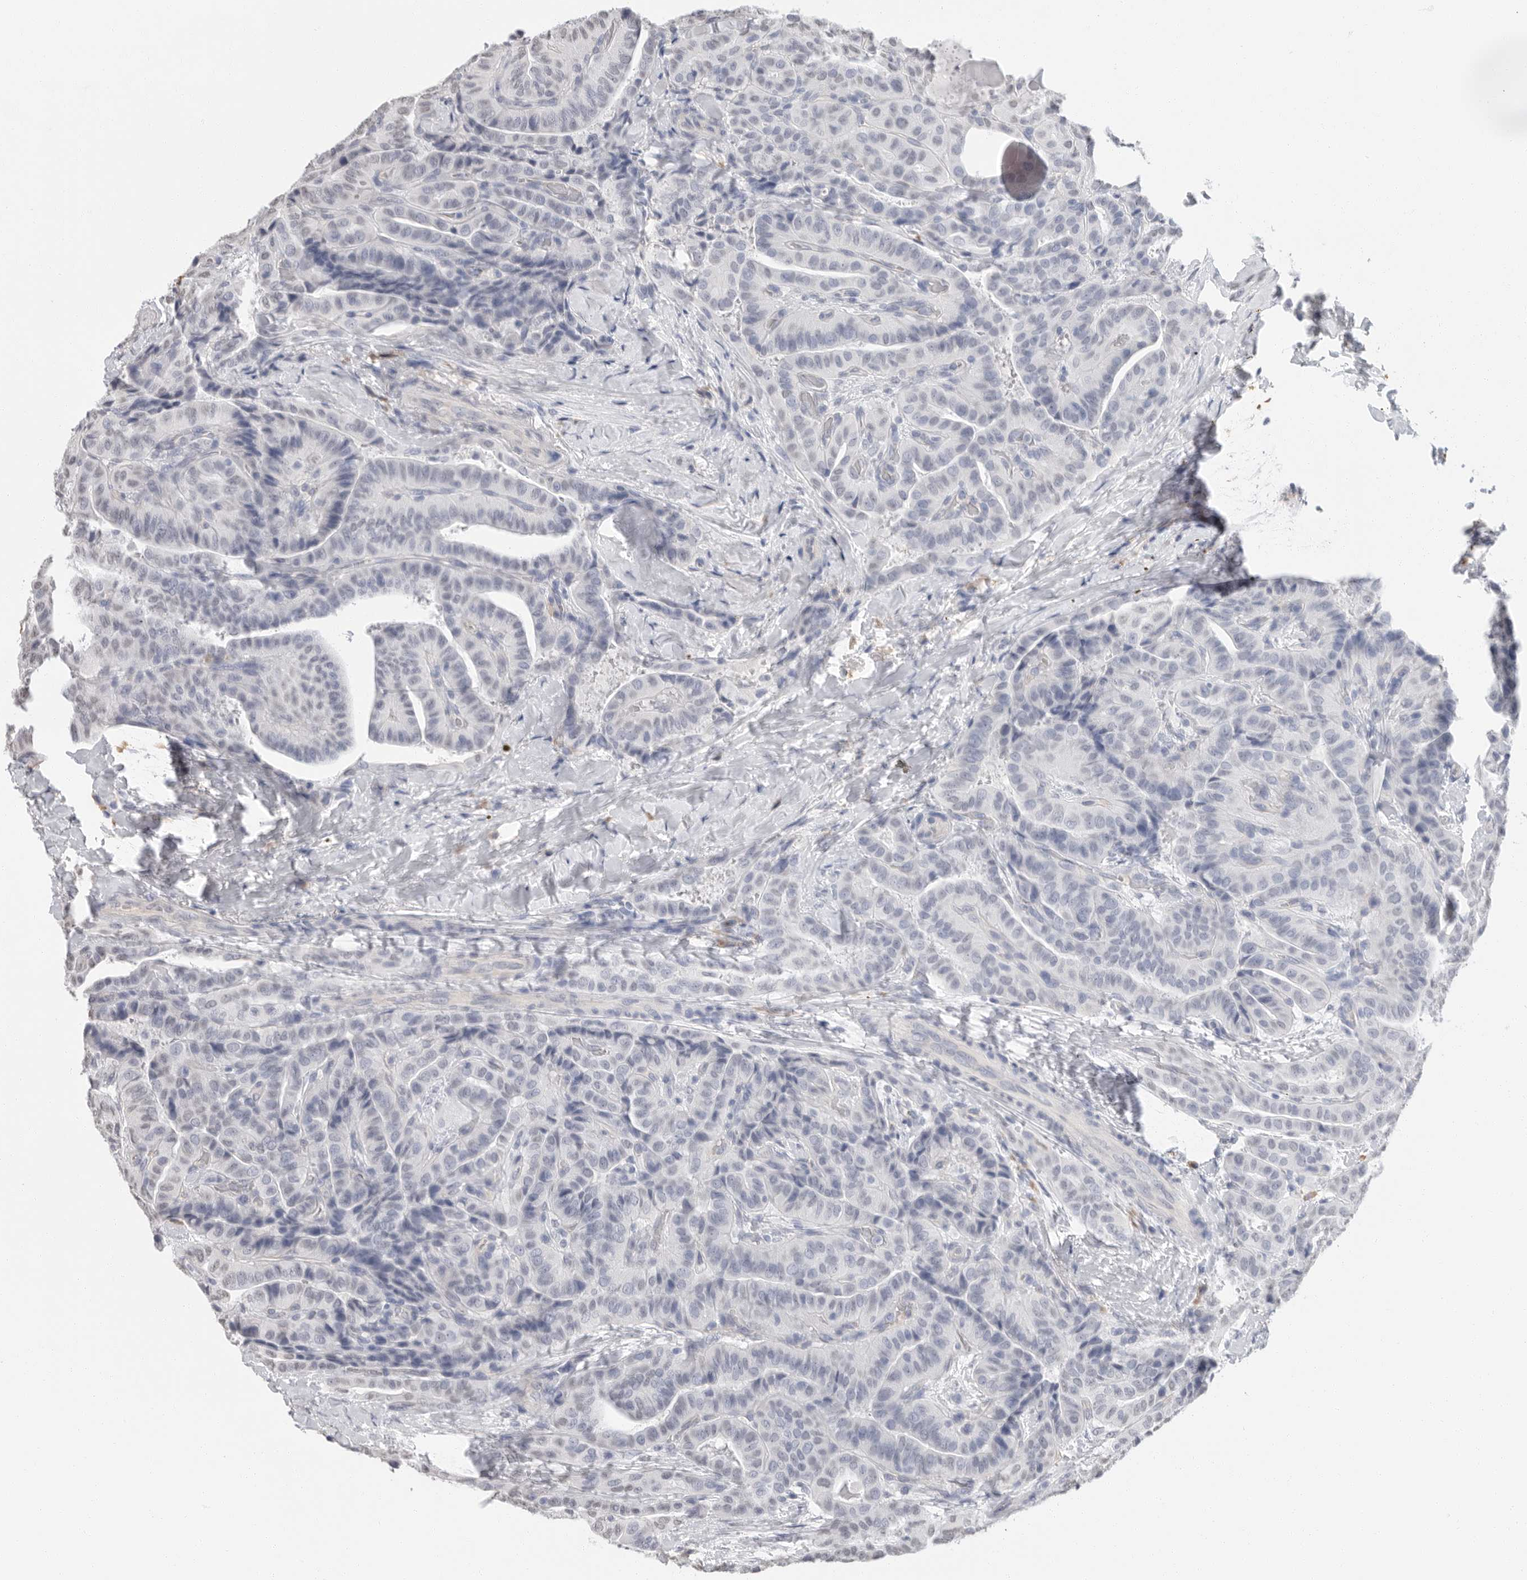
{"staining": {"intensity": "weak", "quantity": "<25%", "location": "nuclear"}, "tissue": "thyroid cancer", "cell_type": "Tumor cells", "image_type": "cancer", "snomed": [{"axis": "morphology", "description": "Papillary adenocarcinoma, NOS"}, {"axis": "topography", "description": "Thyroid gland"}], "caption": "Immunohistochemical staining of thyroid papillary adenocarcinoma shows no significant positivity in tumor cells.", "gene": "ARHGEF10", "patient": {"sex": "male", "age": 77}}